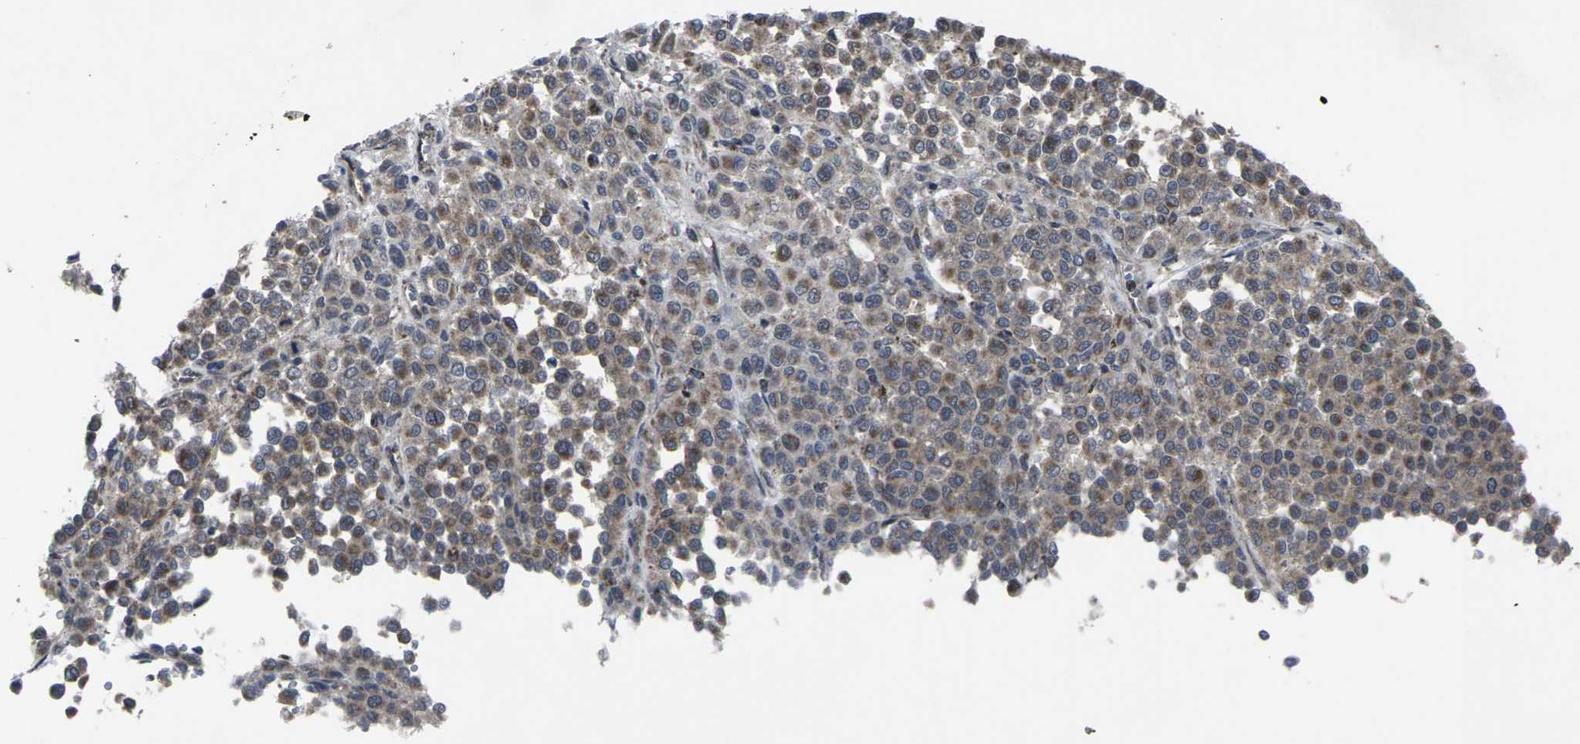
{"staining": {"intensity": "moderate", "quantity": ">75%", "location": "cytoplasmic/membranous"}, "tissue": "melanoma", "cell_type": "Tumor cells", "image_type": "cancer", "snomed": [{"axis": "morphology", "description": "Malignant melanoma, Metastatic site"}, {"axis": "topography", "description": "Pancreas"}], "caption": "A histopathology image of melanoma stained for a protein demonstrates moderate cytoplasmic/membranous brown staining in tumor cells.", "gene": "MAPKAPK2", "patient": {"sex": "female", "age": 30}}